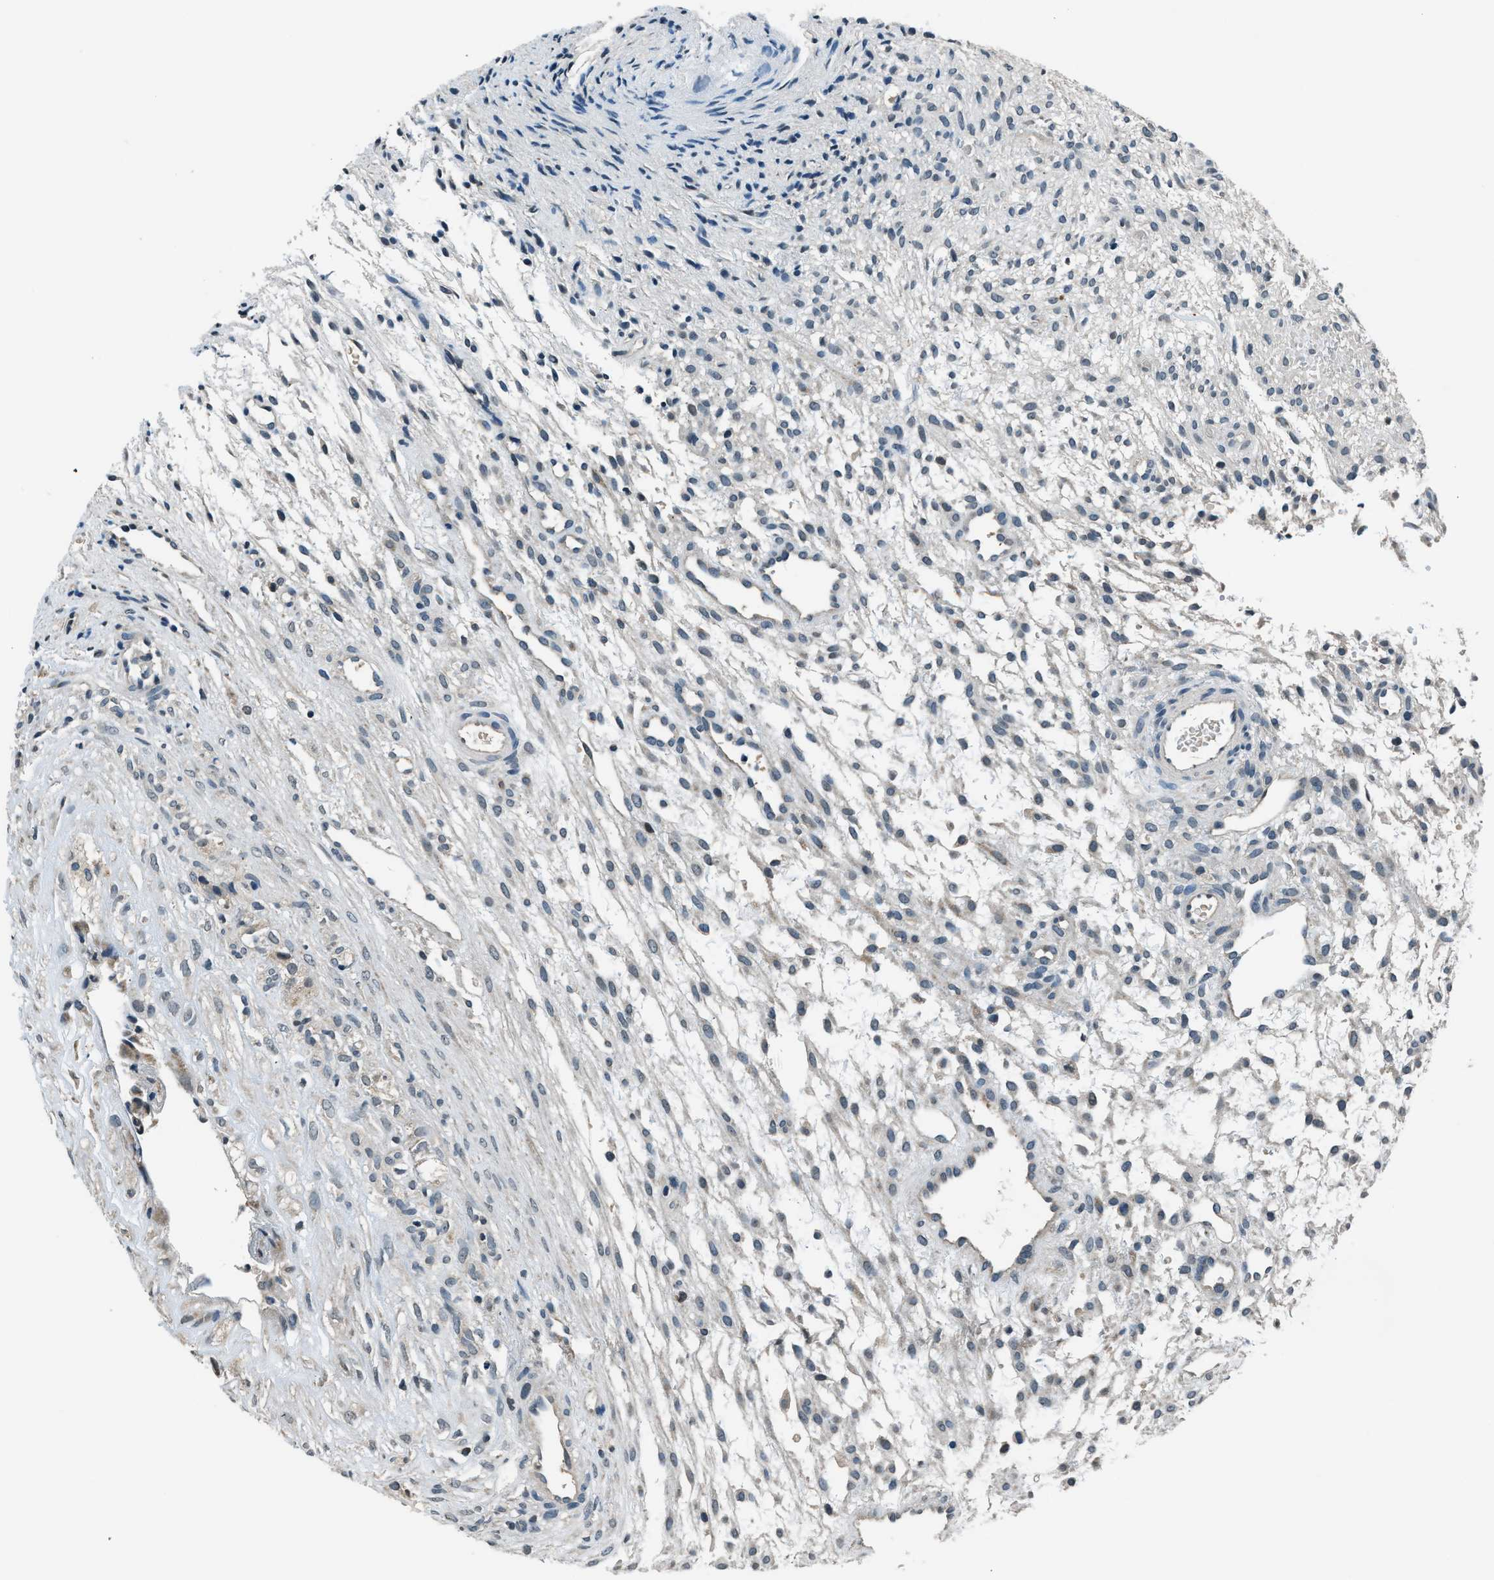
{"staining": {"intensity": "negative", "quantity": "none", "location": "none"}, "tissue": "ovary", "cell_type": "Ovarian stroma cells", "image_type": "normal", "snomed": [{"axis": "morphology", "description": "Normal tissue, NOS"}, {"axis": "morphology", "description": "Cyst, NOS"}, {"axis": "topography", "description": "Ovary"}], "caption": "Protein analysis of unremarkable ovary shows no significant positivity in ovarian stroma cells. Brightfield microscopy of IHC stained with DAB (3,3'-diaminobenzidine) (brown) and hematoxylin (blue), captured at high magnification.", "gene": "NME8", "patient": {"sex": "female", "age": 18}}